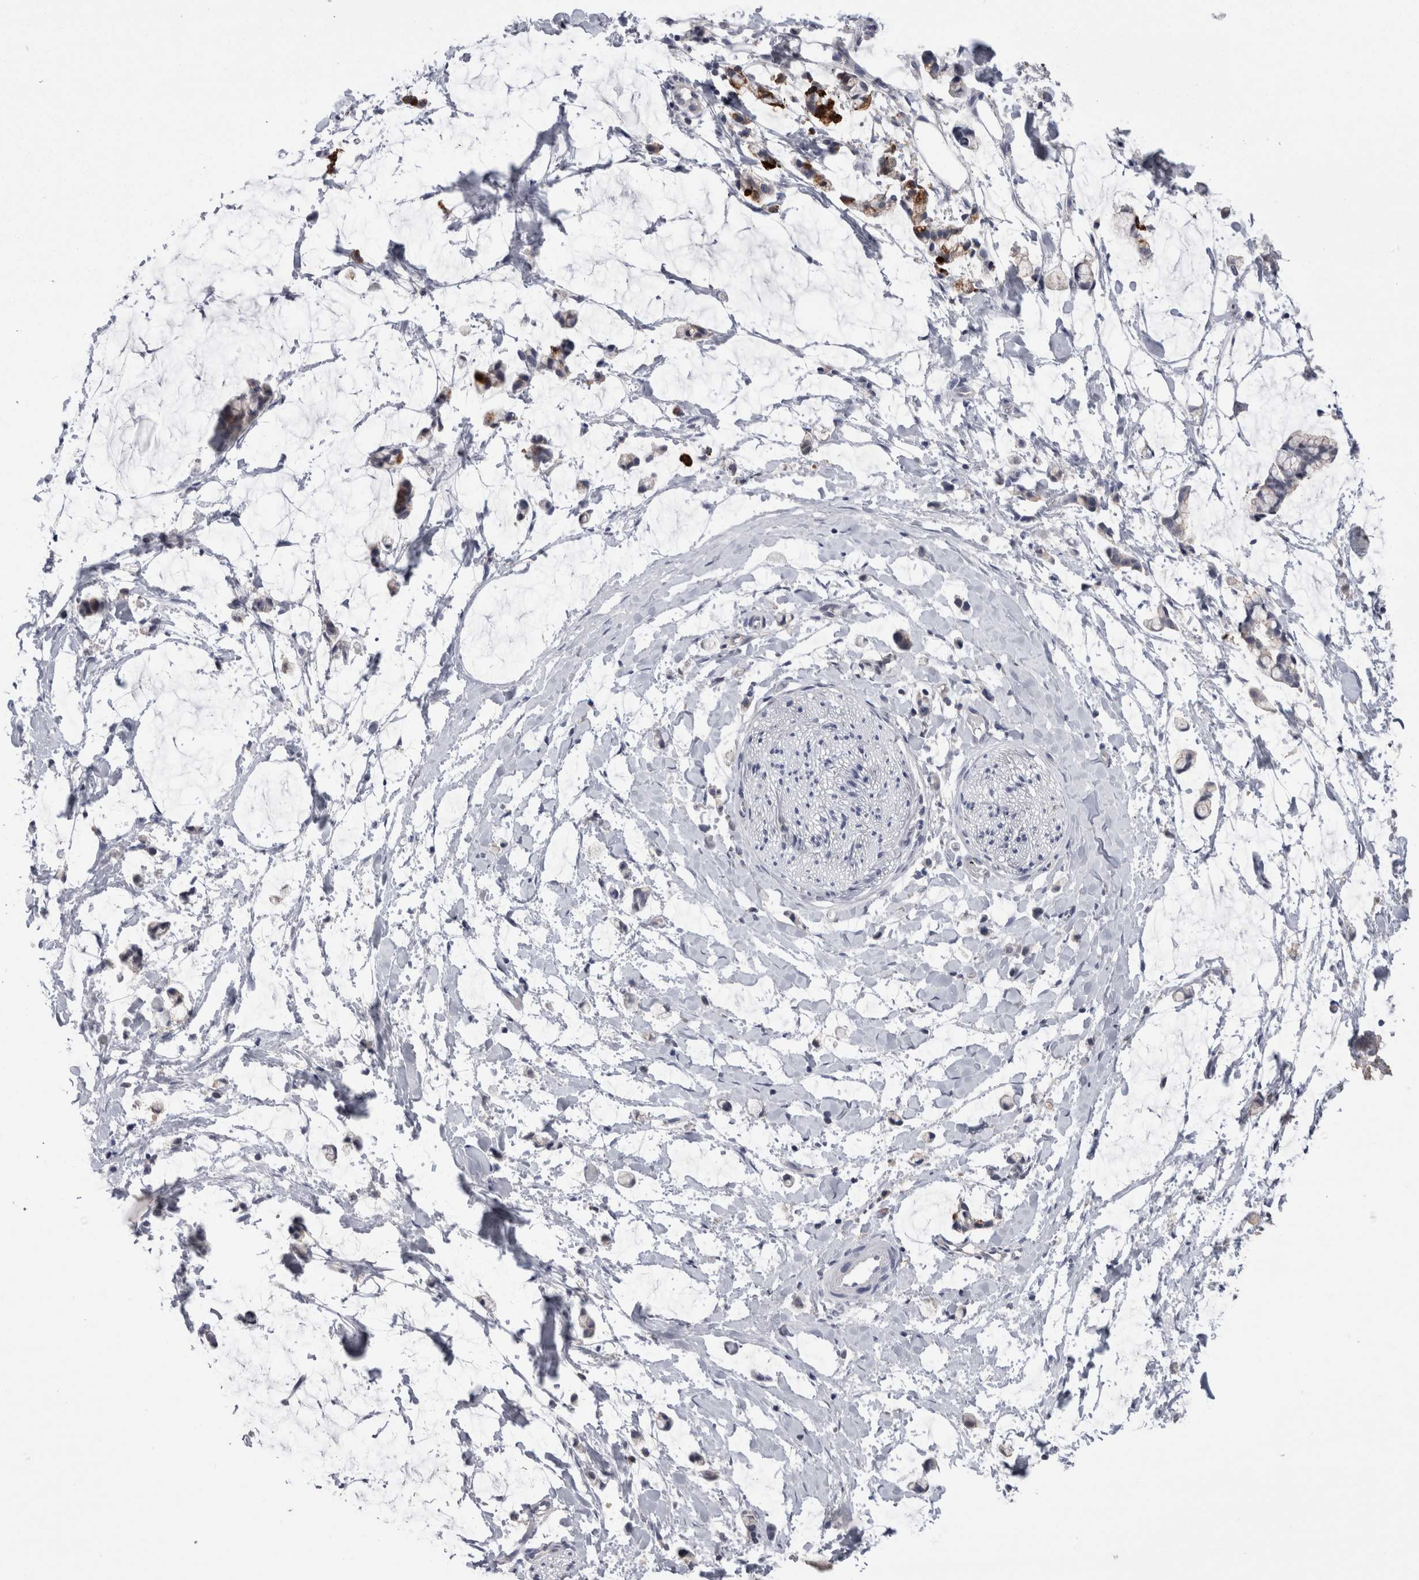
{"staining": {"intensity": "negative", "quantity": "none", "location": "none"}, "tissue": "adipose tissue", "cell_type": "Adipocytes", "image_type": "normal", "snomed": [{"axis": "morphology", "description": "Normal tissue, NOS"}, {"axis": "morphology", "description": "Adenocarcinoma, NOS"}, {"axis": "topography", "description": "Colon"}, {"axis": "topography", "description": "Peripheral nerve tissue"}], "caption": "DAB immunohistochemical staining of normal human adipose tissue displays no significant positivity in adipocytes.", "gene": "REG1A", "patient": {"sex": "male", "age": 14}}